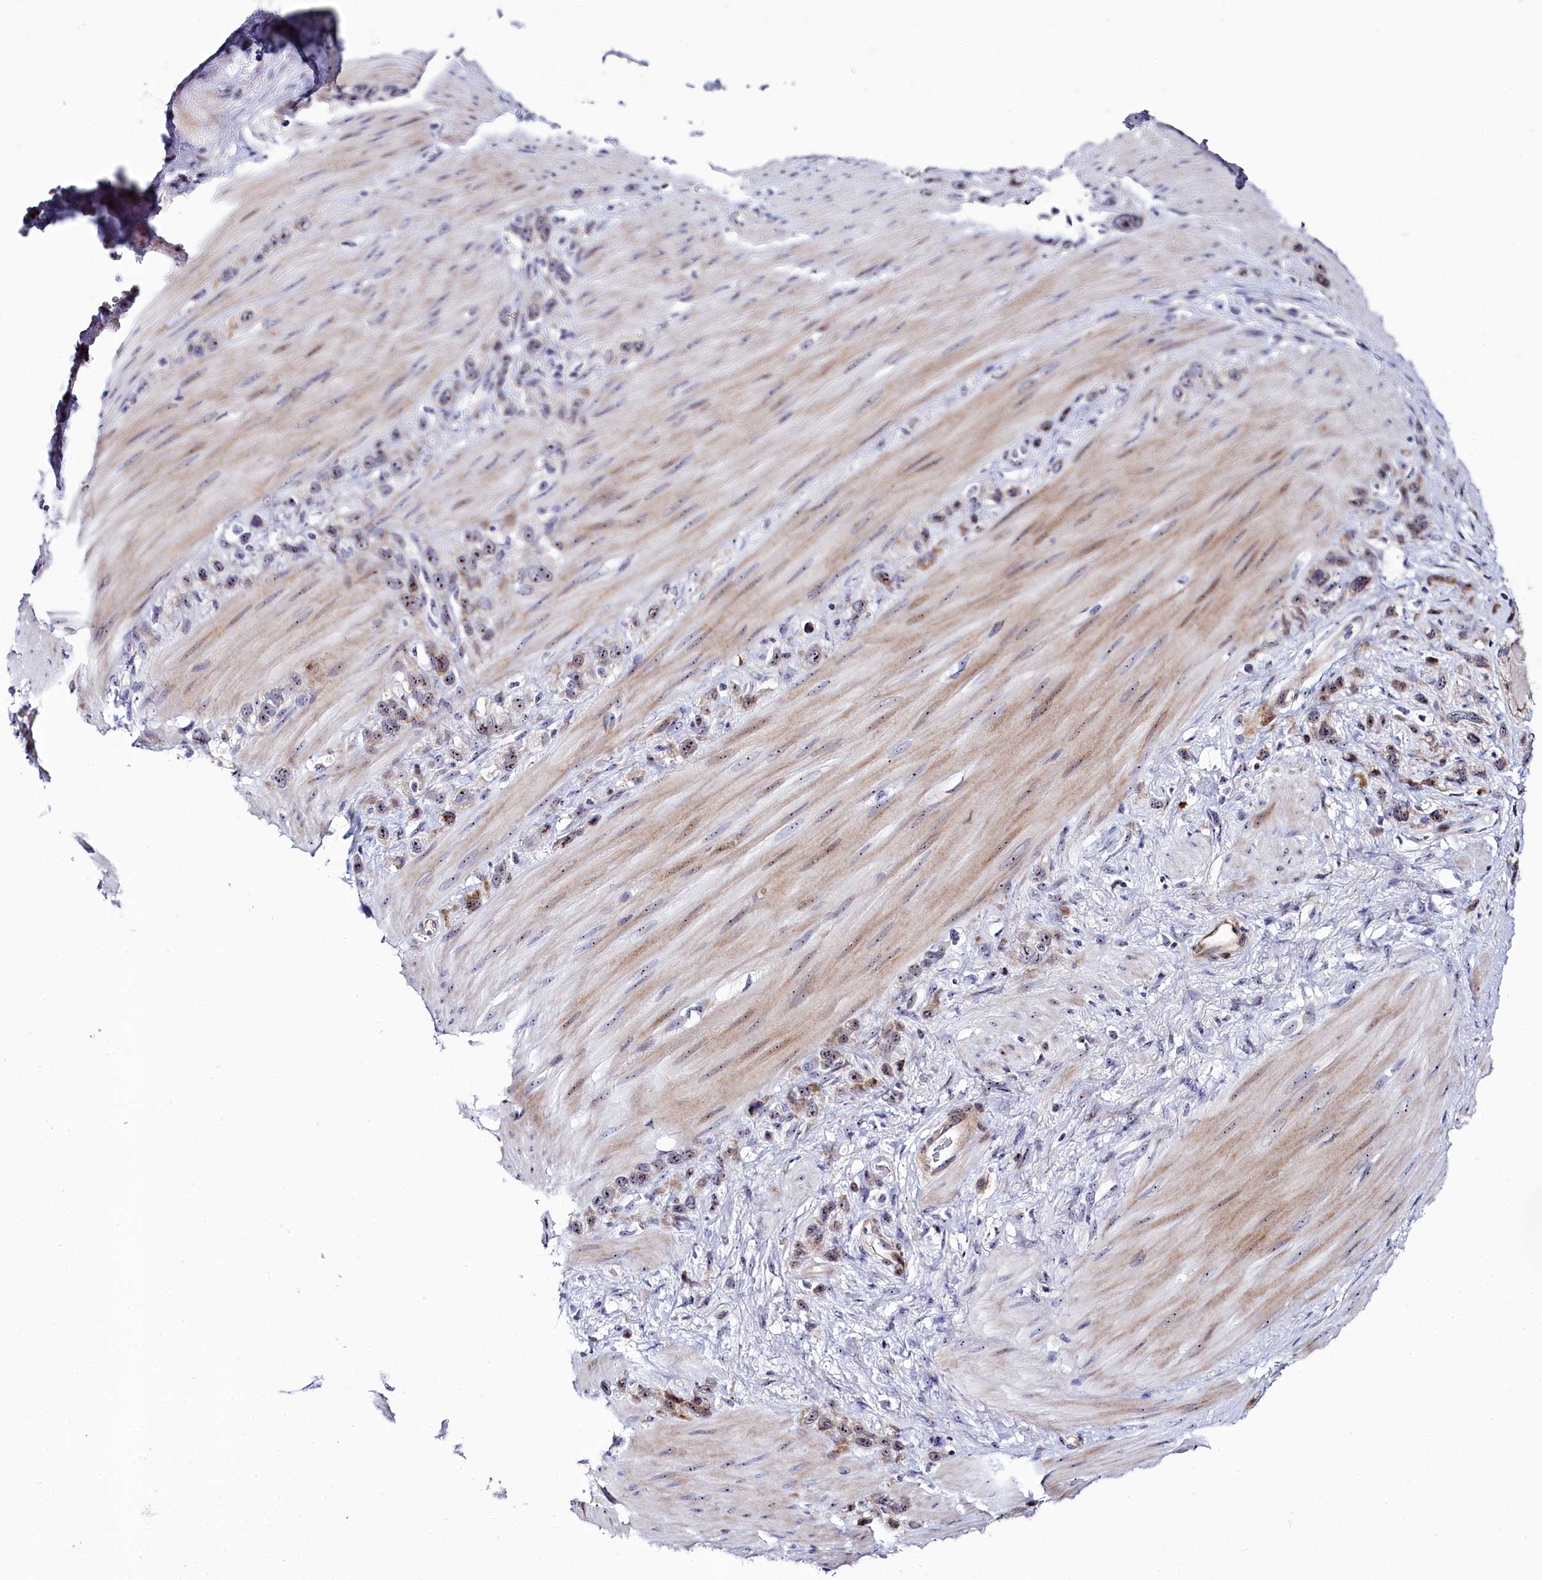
{"staining": {"intensity": "moderate", "quantity": ">75%", "location": "nuclear"}, "tissue": "stomach cancer", "cell_type": "Tumor cells", "image_type": "cancer", "snomed": [{"axis": "morphology", "description": "Adenocarcinoma, NOS"}, {"axis": "morphology", "description": "Adenocarcinoma, High grade"}, {"axis": "topography", "description": "Stomach, upper"}, {"axis": "topography", "description": "Stomach, lower"}], "caption": "The micrograph demonstrates immunohistochemical staining of adenocarcinoma (high-grade) (stomach). There is moderate nuclear expression is present in about >75% of tumor cells.", "gene": "TCOF1", "patient": {"sex": "female", "age": 65}}